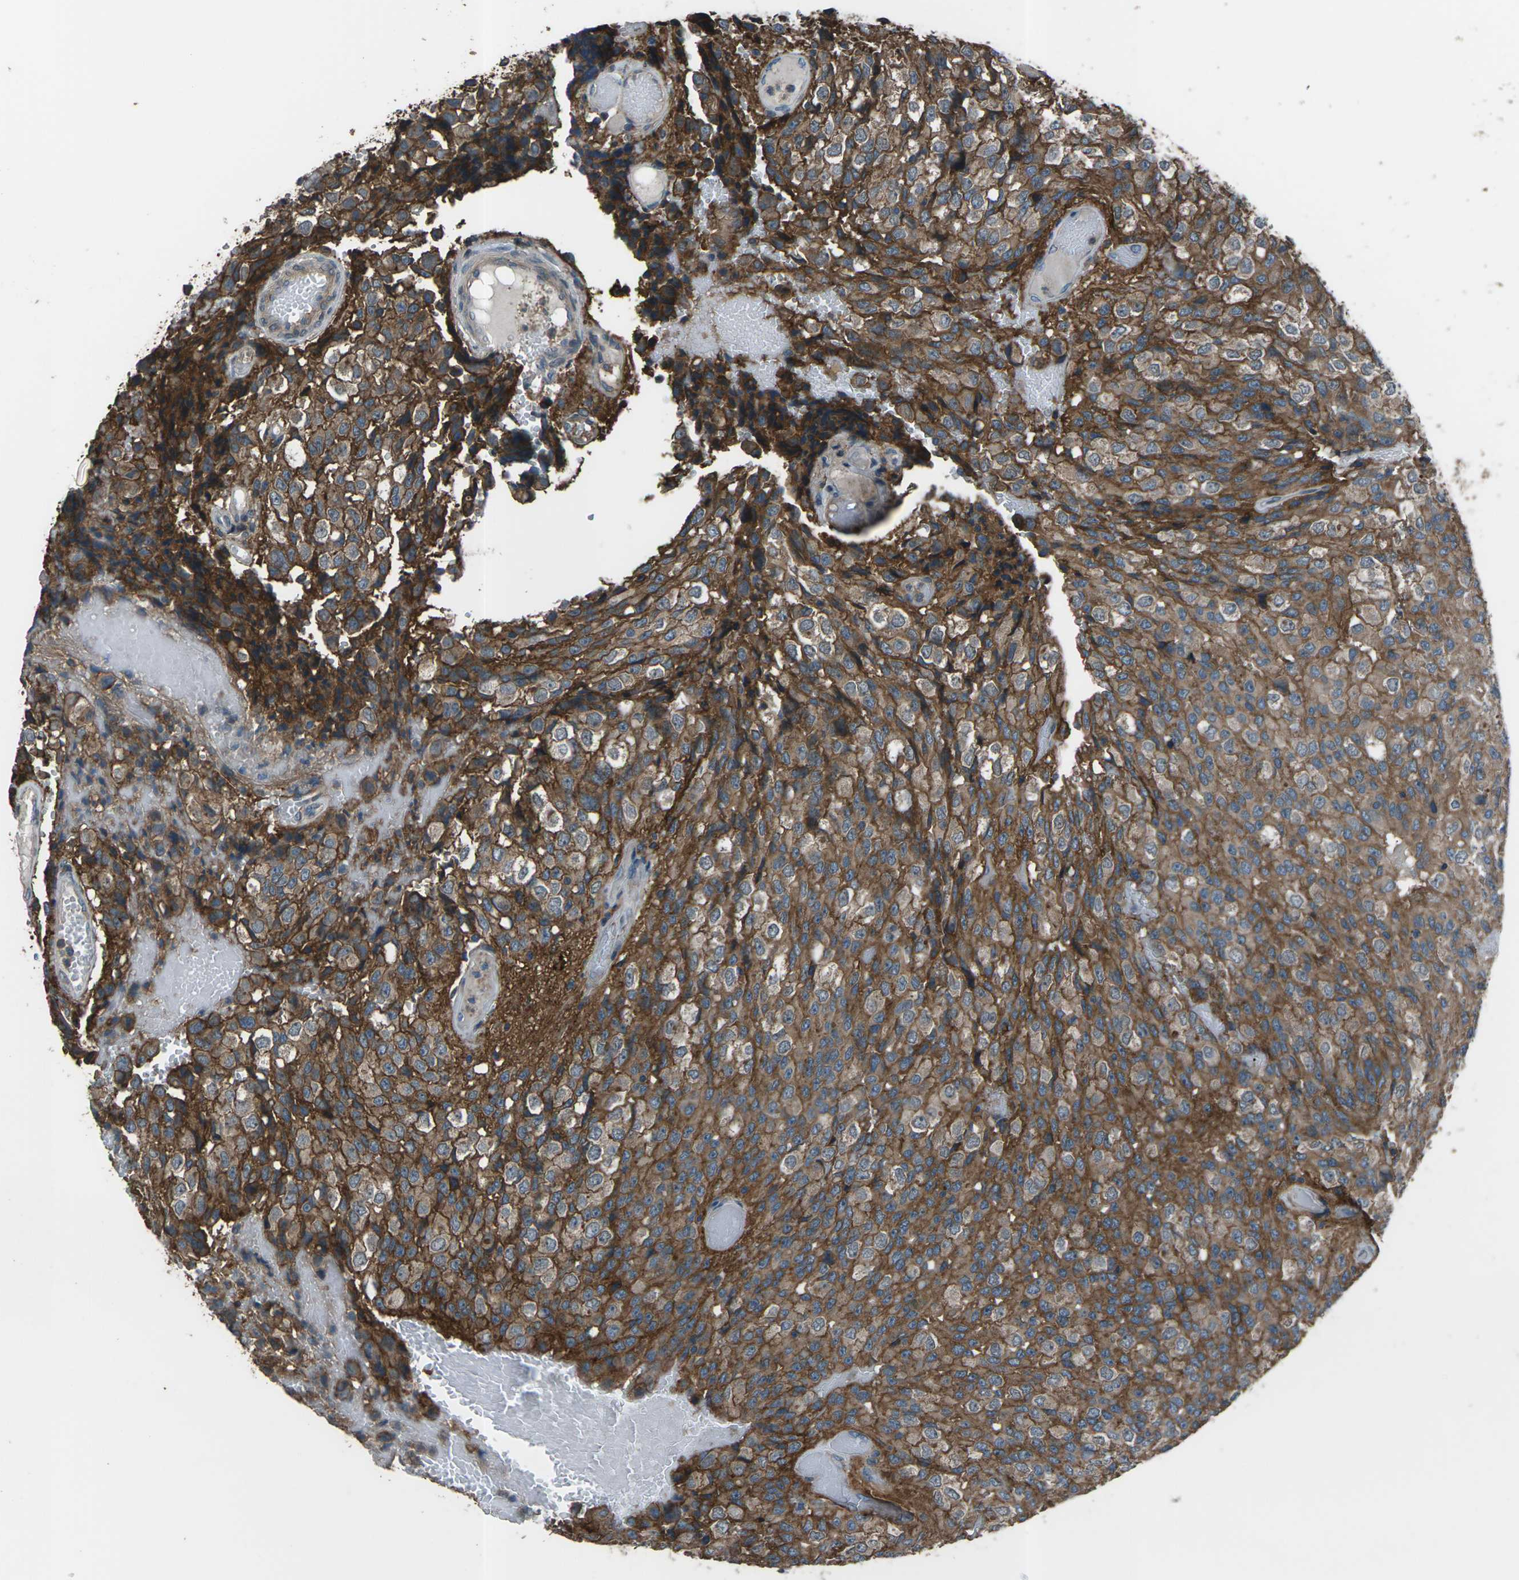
{"staining": {"intensity": "moderate", "quantity": "25%-75%", "location": "cytoplasmic/membranous"}, "tissue": "glioma", "cell_type": "Tumor cells", "image_type": "cancer", "snomed": [{"axis": "morphology", "description": "Glioma, malignant, High grade"}, {"axis": "topography", "description": "Brain"}], "caption": "High-magnification brightfield microscopy of high-grade glioma (malignant) stained with DAB (3,3'-diaminobenzidine) (brown) and counterstained with hematoxylin (blue). tumor cells exhibit moderate cytoplasmic/membranous expression is identified in about25%-75% of cells. (IHC, brightfield microscopy, high magnification).", "gene": "CMTM4", "patient": {"sex": "male", "age": 32}}